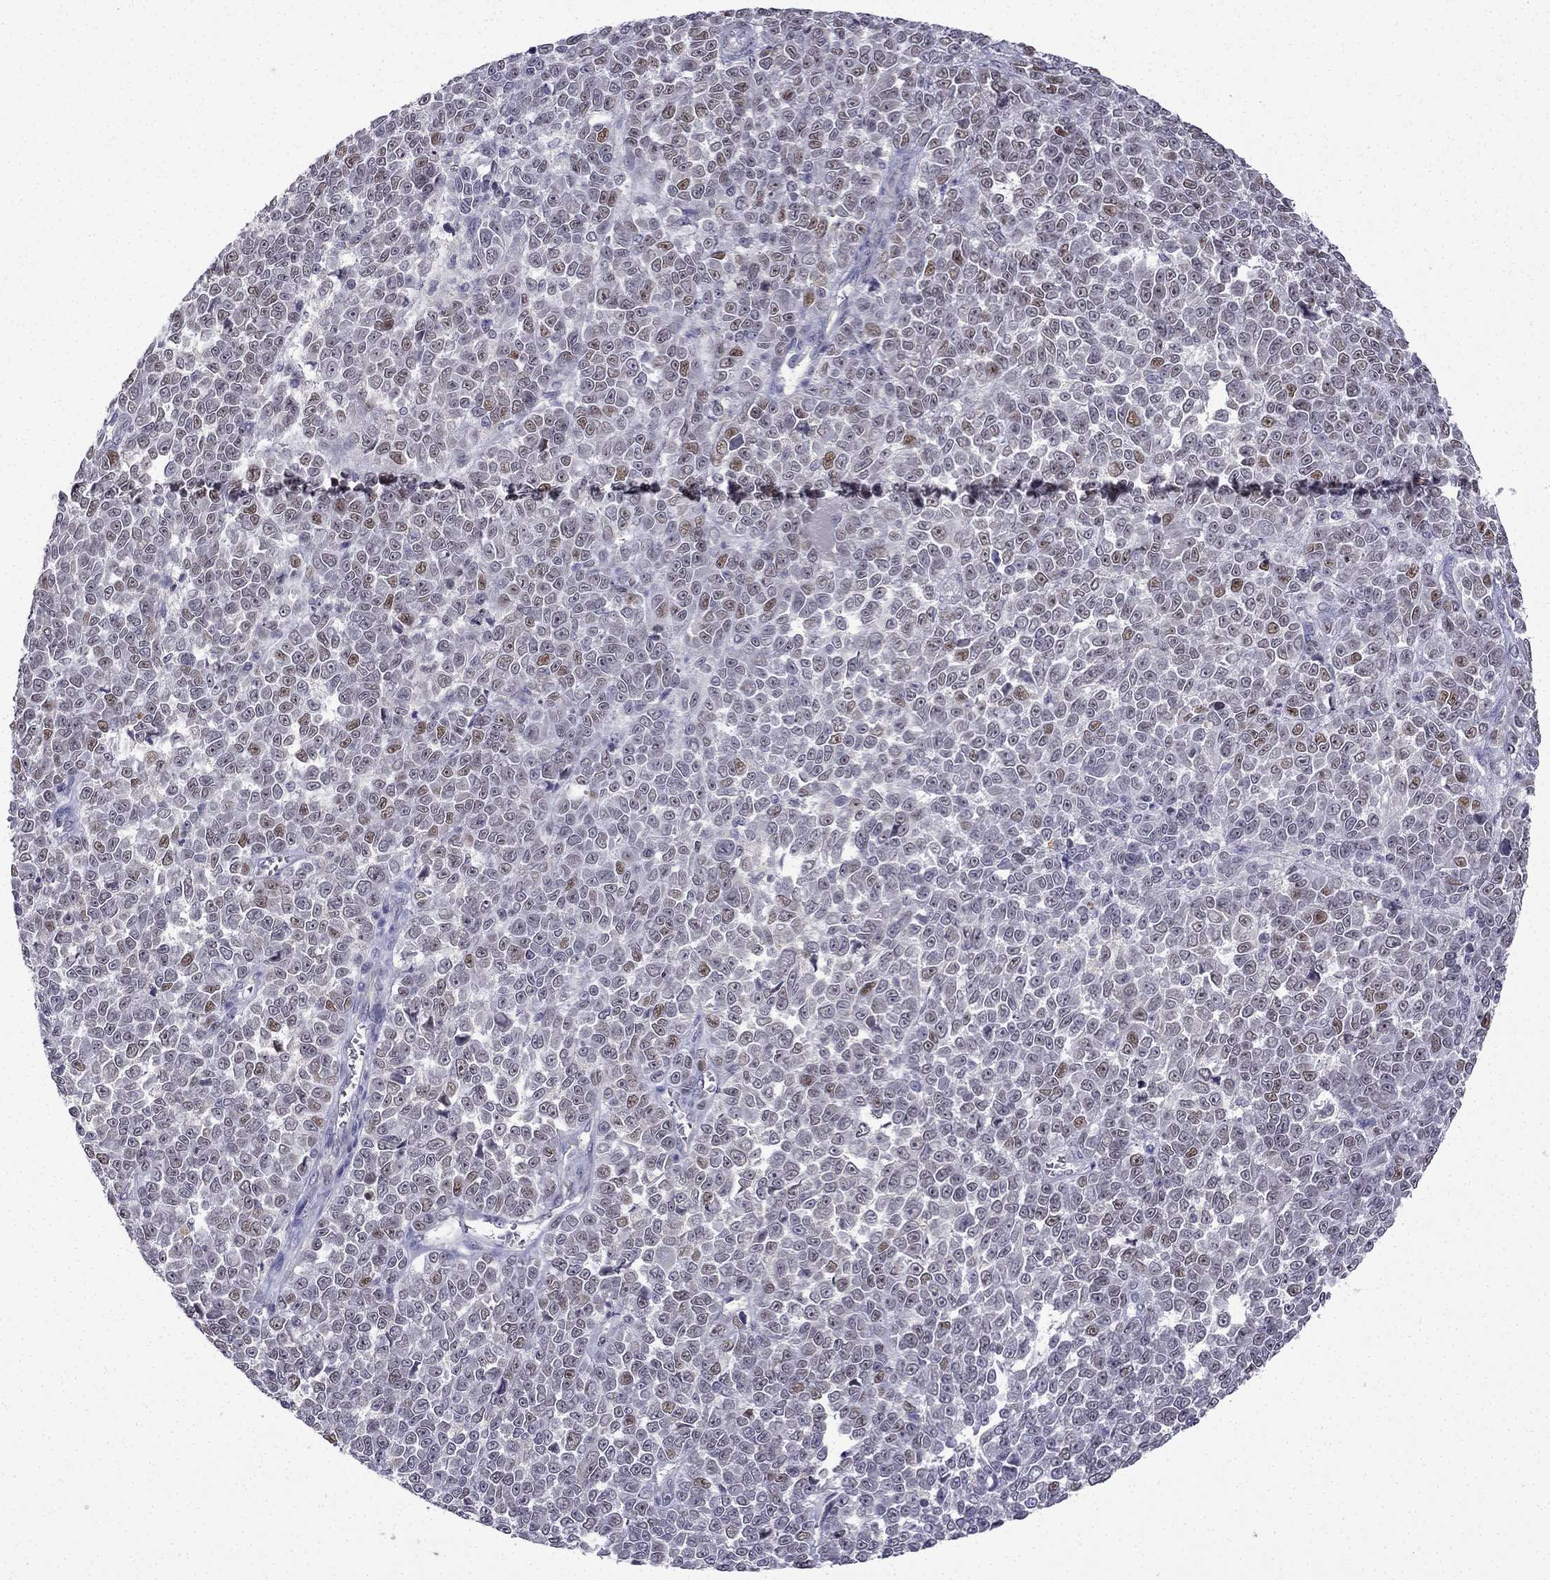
{"staining": {"intensity": "moderate", "quantity": "<25%", "location": "nuclear"}, "tissue": "melanoma", "cell_type": "Tumor cells", "image_type": "cancer", "snomed": [{"axis": "morphology", "description": "Malignant melanoma, NOS"}, {"axis": "topography", "description": "Skin"}], "caption": "A histopathology image showing moderate nuclear staining in about <25% of tumor cells in malignant melanoma, as visualized by brown immunohistochemical staining.", "gene": "UHRF1", "patient": {"sex": "female", "age": 95}}